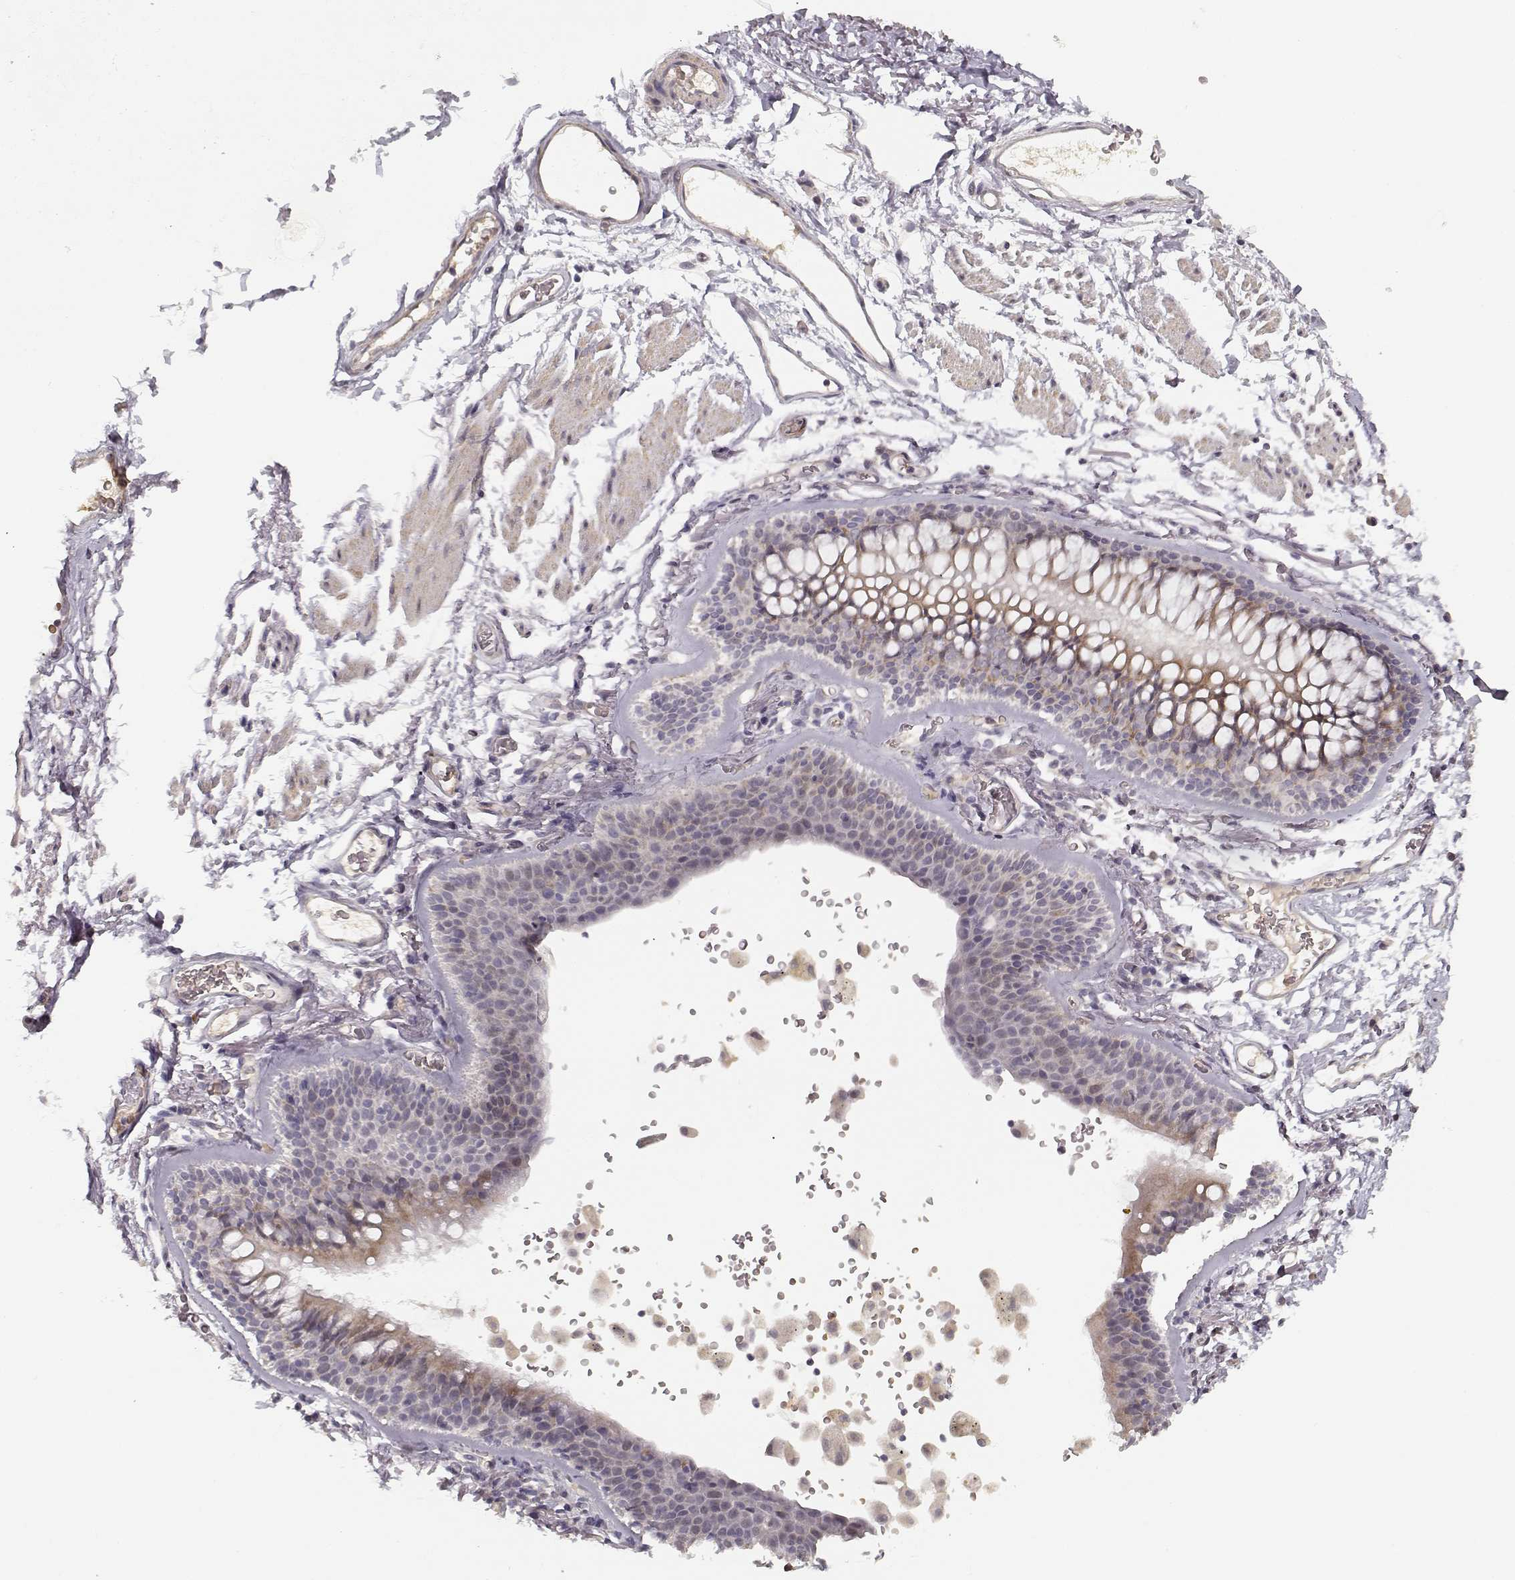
{"staining": {"intensity": "negative", "quantity": "none", "location": "none"}, "tissue": "soft tissue", "cell_type": "Fibroblasts", "image_type": "normal", "snomed": [{"axis": "morphology", "description": "Normal tissue, NOS"}, {"axis": "topography", "description": "Cartilage tissue"}, {"axis": "topography", "description": "Bronchus"}], "caption": "A high-resolution image shows IHC staining of unremarkable soft tissue, which shows no significant positivity in fibroblasts.", "gene": "RGS9BP", "patient": {"sex": "female", "age": 79}}